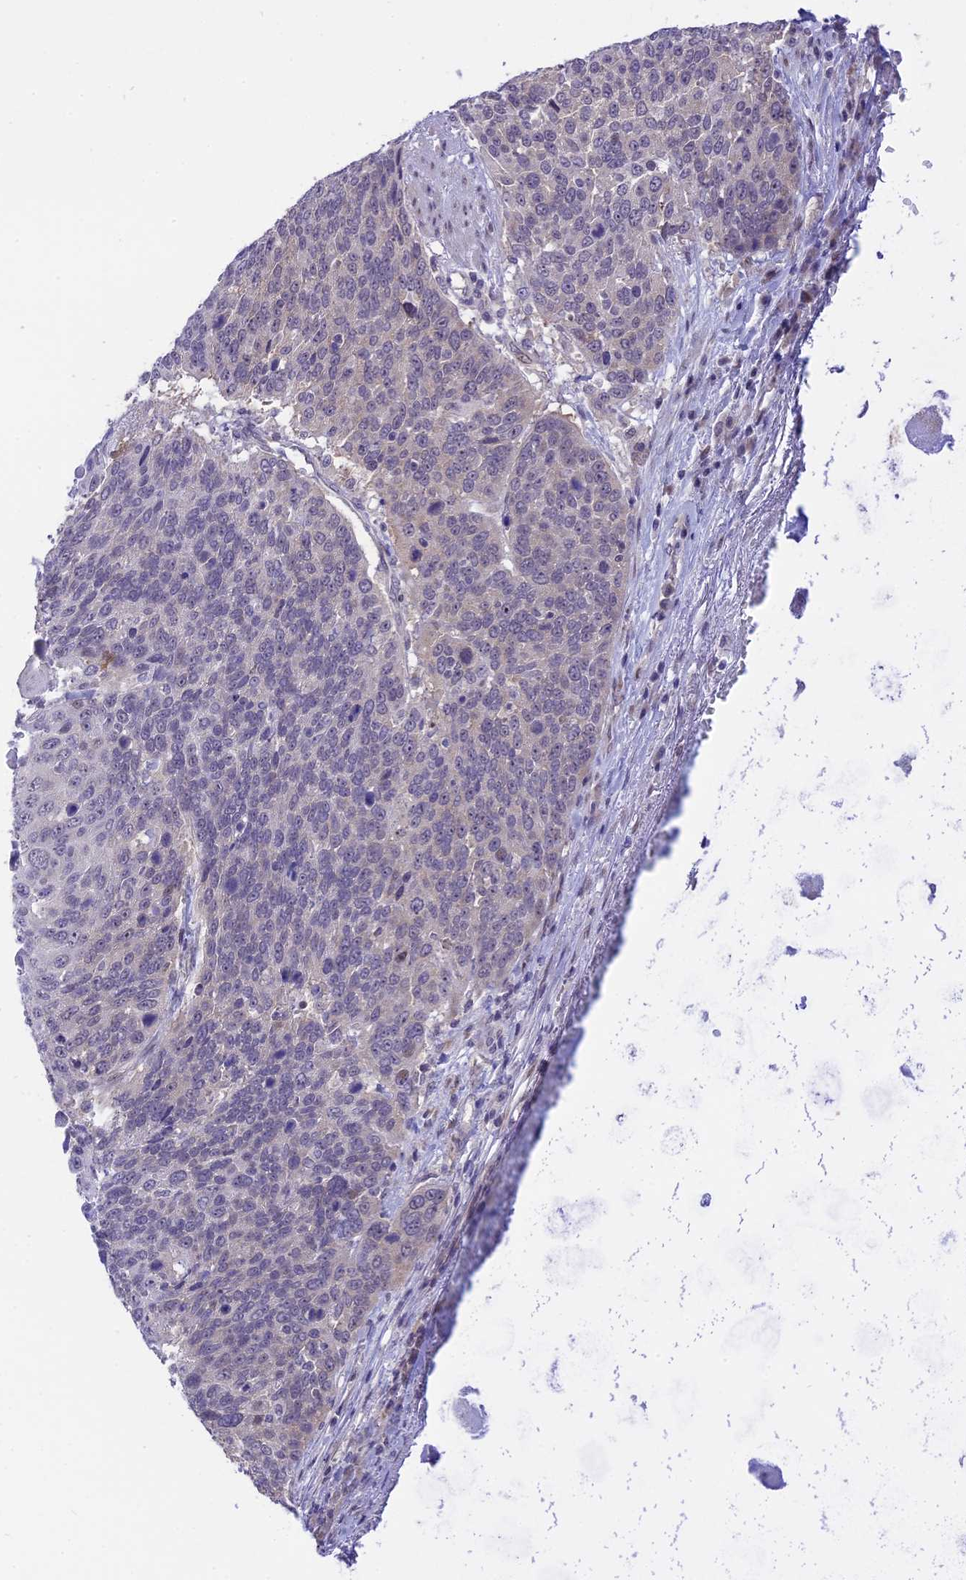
{"staining": {"intensity": "weak", "quantity": "<25%", "location": "cytoplasmic/membranous"}, "tissue": "lung cancer", "cell_type": "Tumor cells", "image_type": "cancer", "snomed": [{"axis": "morphology", "description": "Squamous cell carcinoma, NOS"}, {"axis": "topography", "description": "Lung"}], "caption": "Tumor cells are negative for protein expression in human lung cancer.", "gene": "ZNF837", "patient": {"sex": "male", "age": 66}}